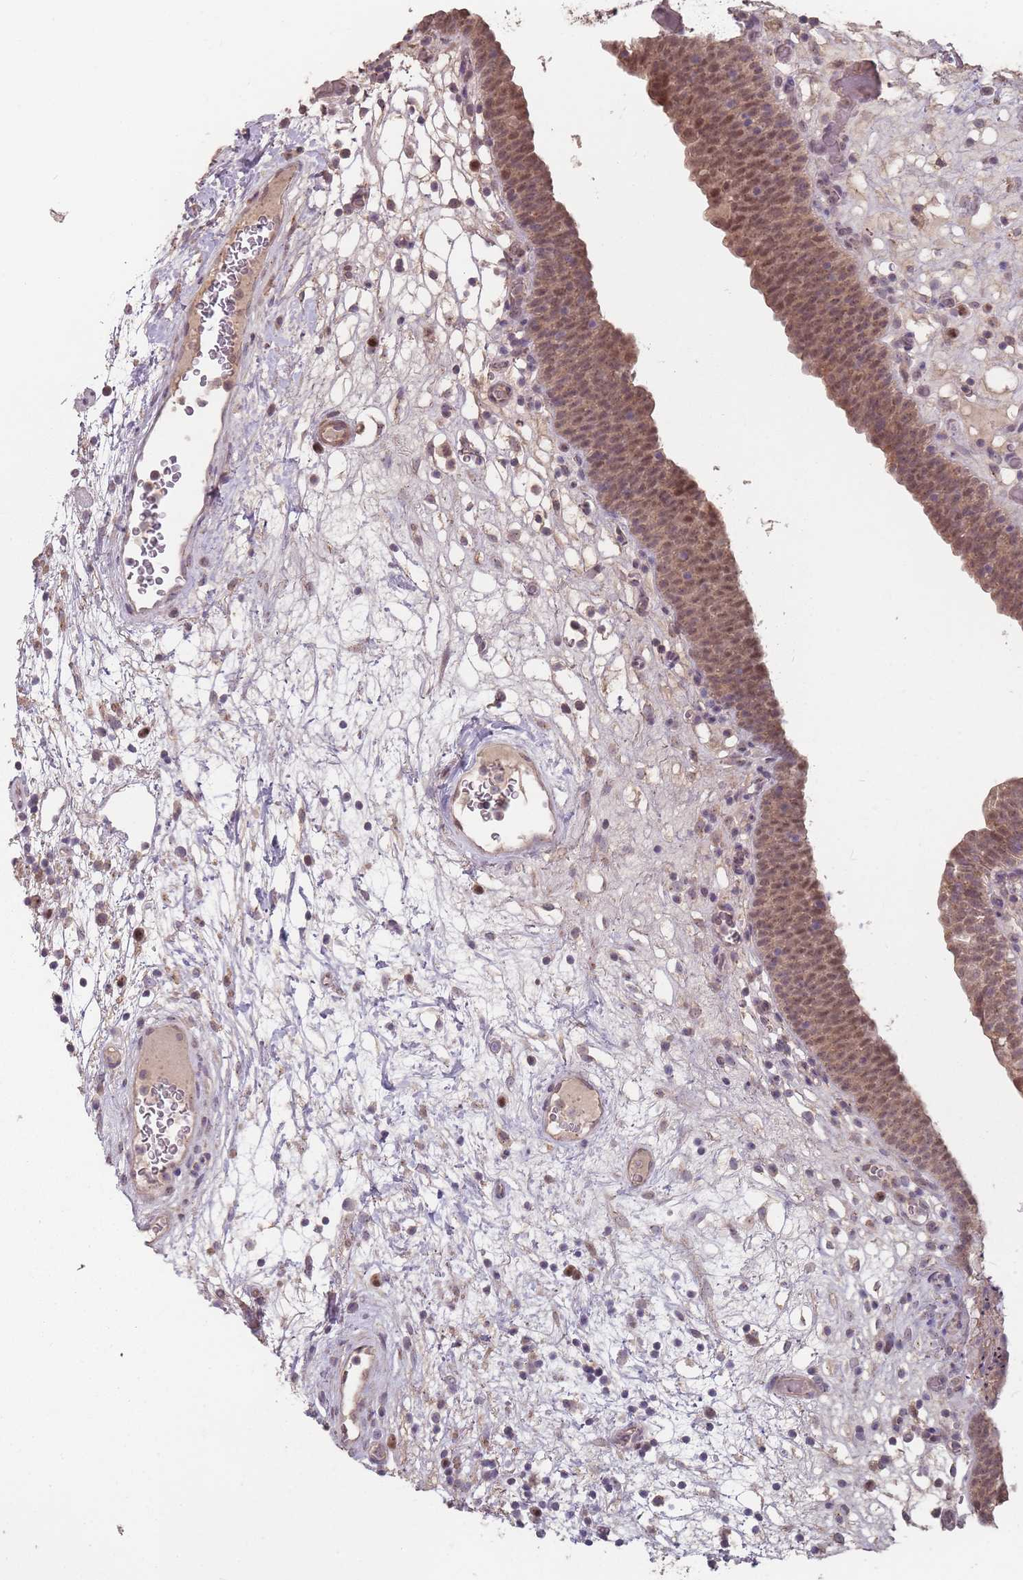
{"staining": {"intensity": "moderate", "quantity": ">75%", "location": "cytoplasmic/membranous,nuclear"}, "tissue": "urinary bladder", "cell_type": "Urothelial cells", "image_type": "normal", "snomed": [{"axis": "morphology", "description": "Normal tissue, NOS"}, {"axis": "topography", "description": "Urinary bladder"}], "caption": "Immunohistochemistry (IHC) (DAB) staining of normal urinary bladder shows moderate cytoplasmic/membranous,nuclear protein staining in about >75% of urothelial cells. (DAB IHC with brightfield microscopy, high magnification).", "gene": "ERCC6L", "patient": {"sex": "male", "age": 71}}